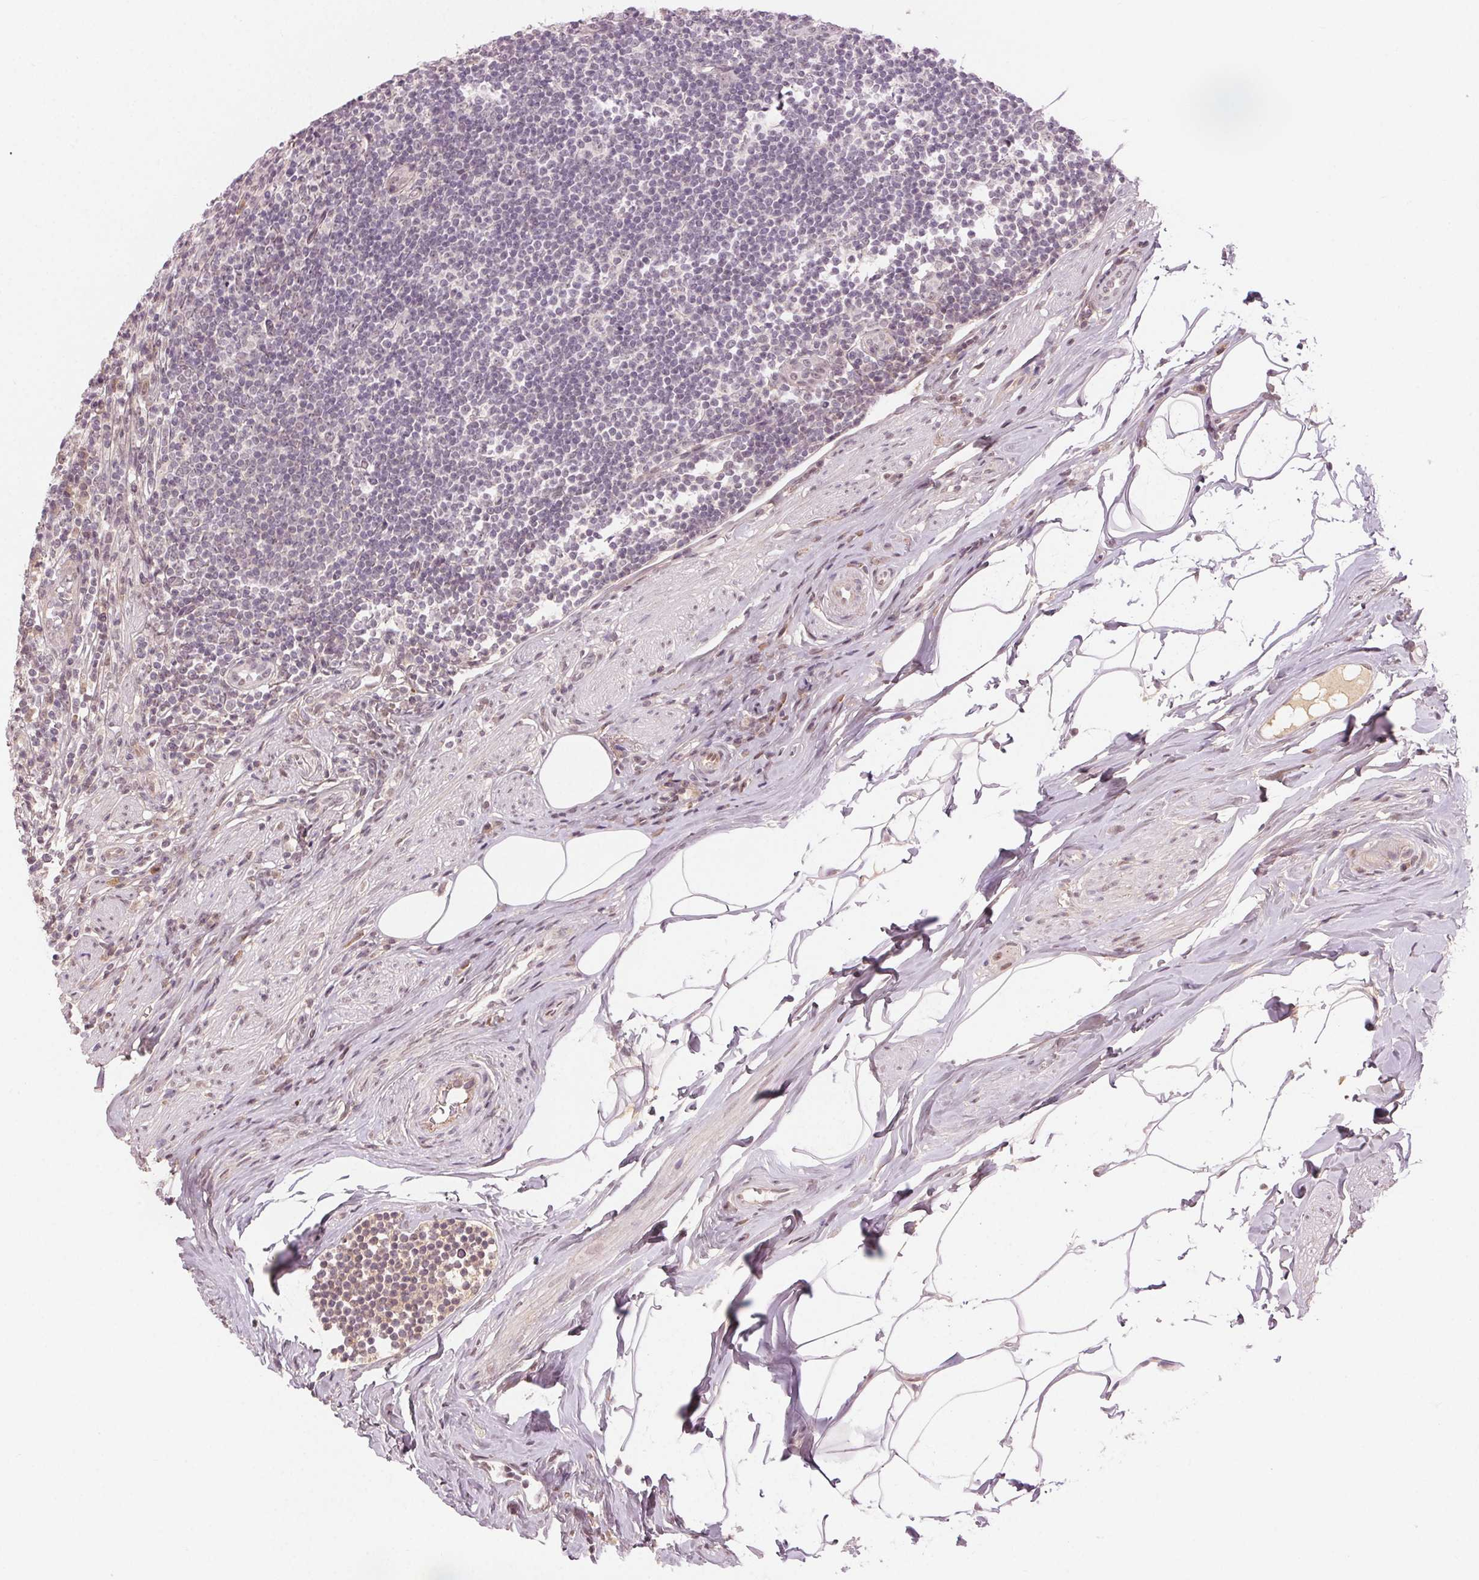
{"staining": {"intensity": "strong", "quantity": "<25%", "location": "cytoplasmic/membranous"}, "tissue": "appendix", "cell_type": "Glandular cells", "image_type": "normal", "snomed": [{"axis": "morphology", "description": "Normal tissue, NOS"}, {"axis": "topography", "description": "Appendix"}], "caption": "Glandular cells display medium levels of strong cytoplasmic/membranous expression in about <25% of cells in normal human appendix. (Brightfield microscopy of DAB IHC at high magnification).", "gene": "TUB", "patient": {"sex": "female", "age": 56}}